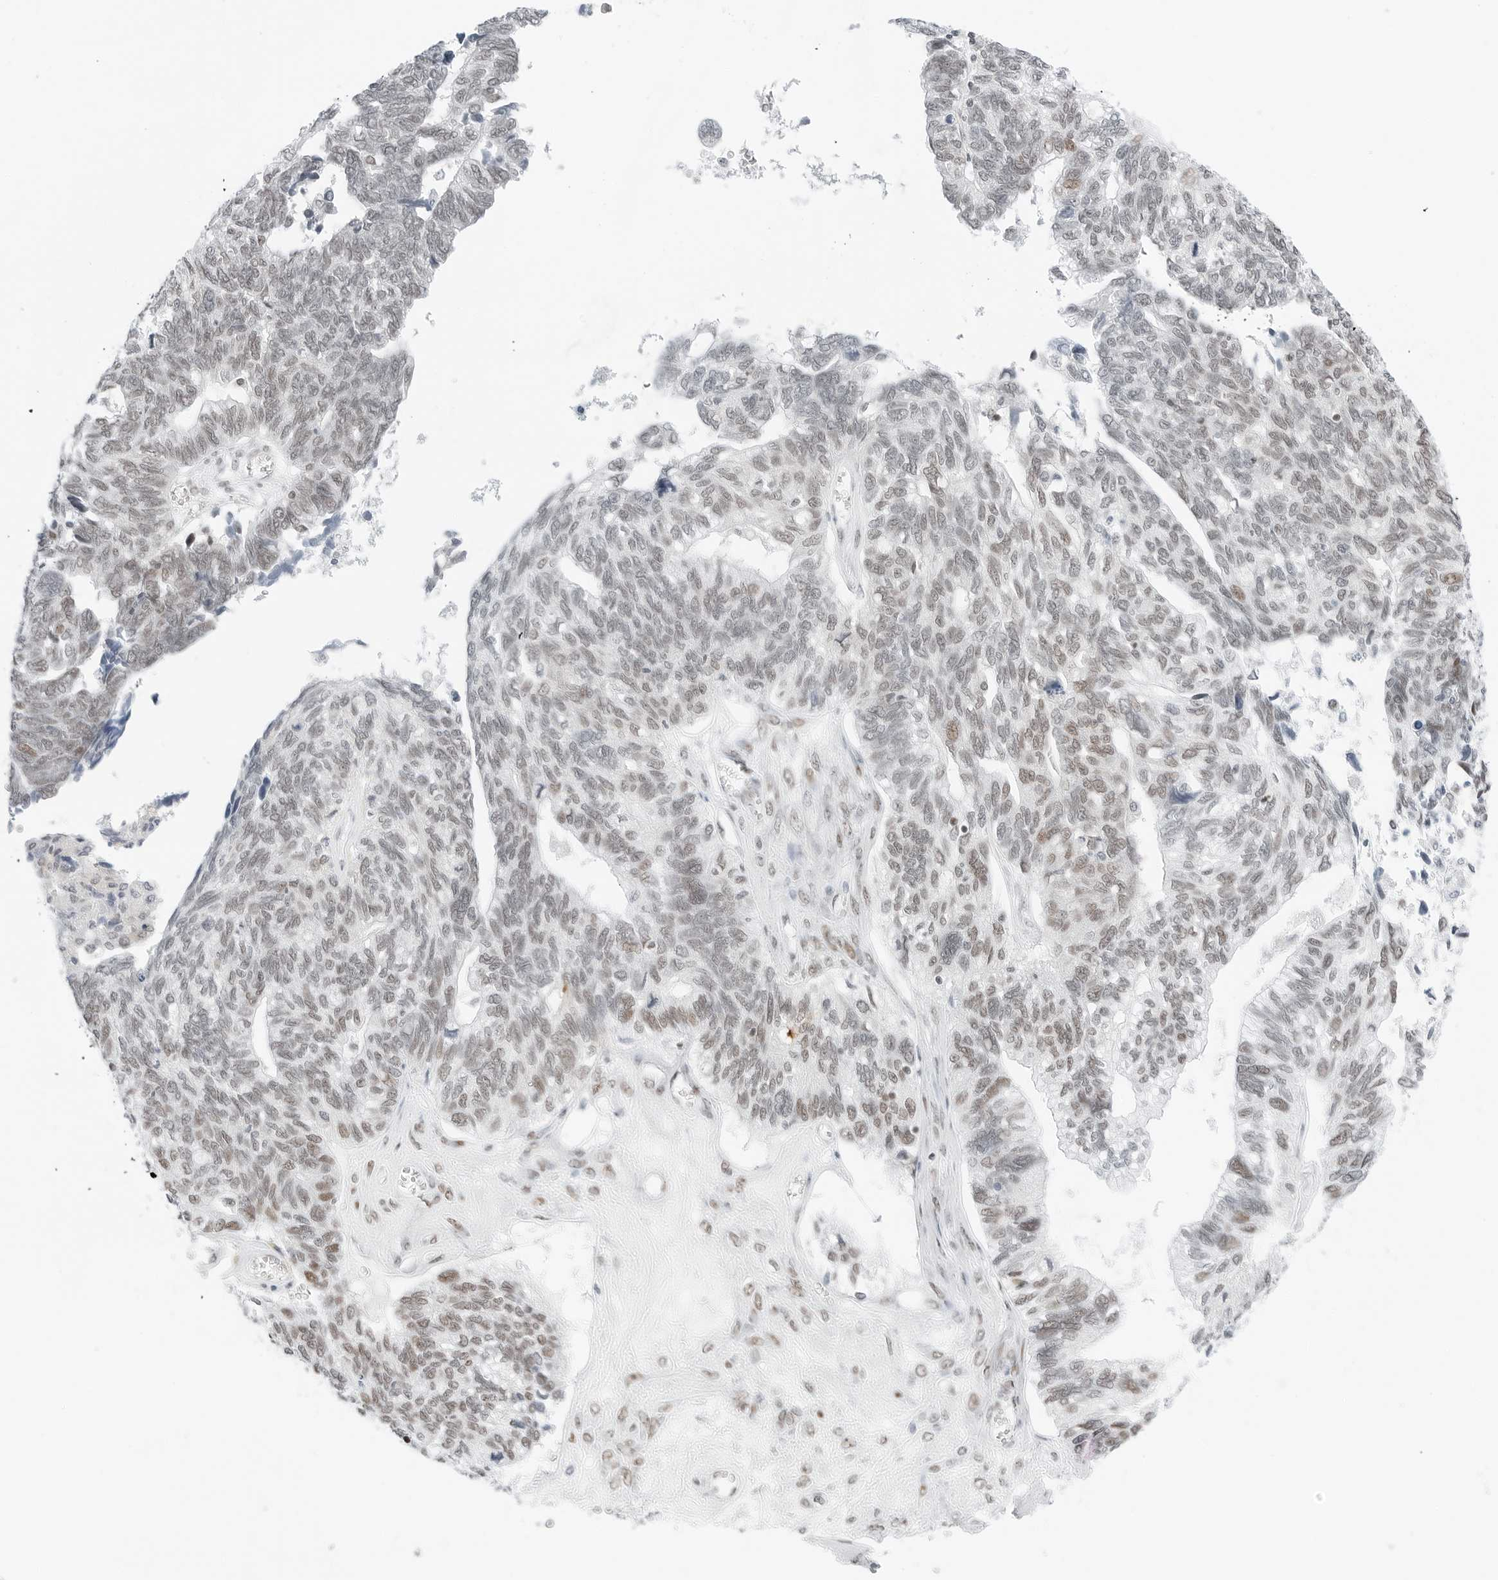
{"staining": {"intensity": "weak", "quantity": "25%-75%", "location": "nuclear"}, "tissue": "ovarian cancer", "cell_type": "Tumor cells", "image_type": "cancer", "snomed": [{"axis": "morphology", "description": "Cystadenocarcinoma, serous, NOS"}, {"axis": "topography", "description": "Ovary"}], "caption": "This micrograph demonstrates ovarian cancer (serous cystadenocarcinoma) stained with IHC to label a protein in brown. The nuclear of tumor cells show weak positivity for the protein. Nuclei are counter-stained blue.", "gene": "CRTC2", "patient": {"sex": "female", "age": 79}}